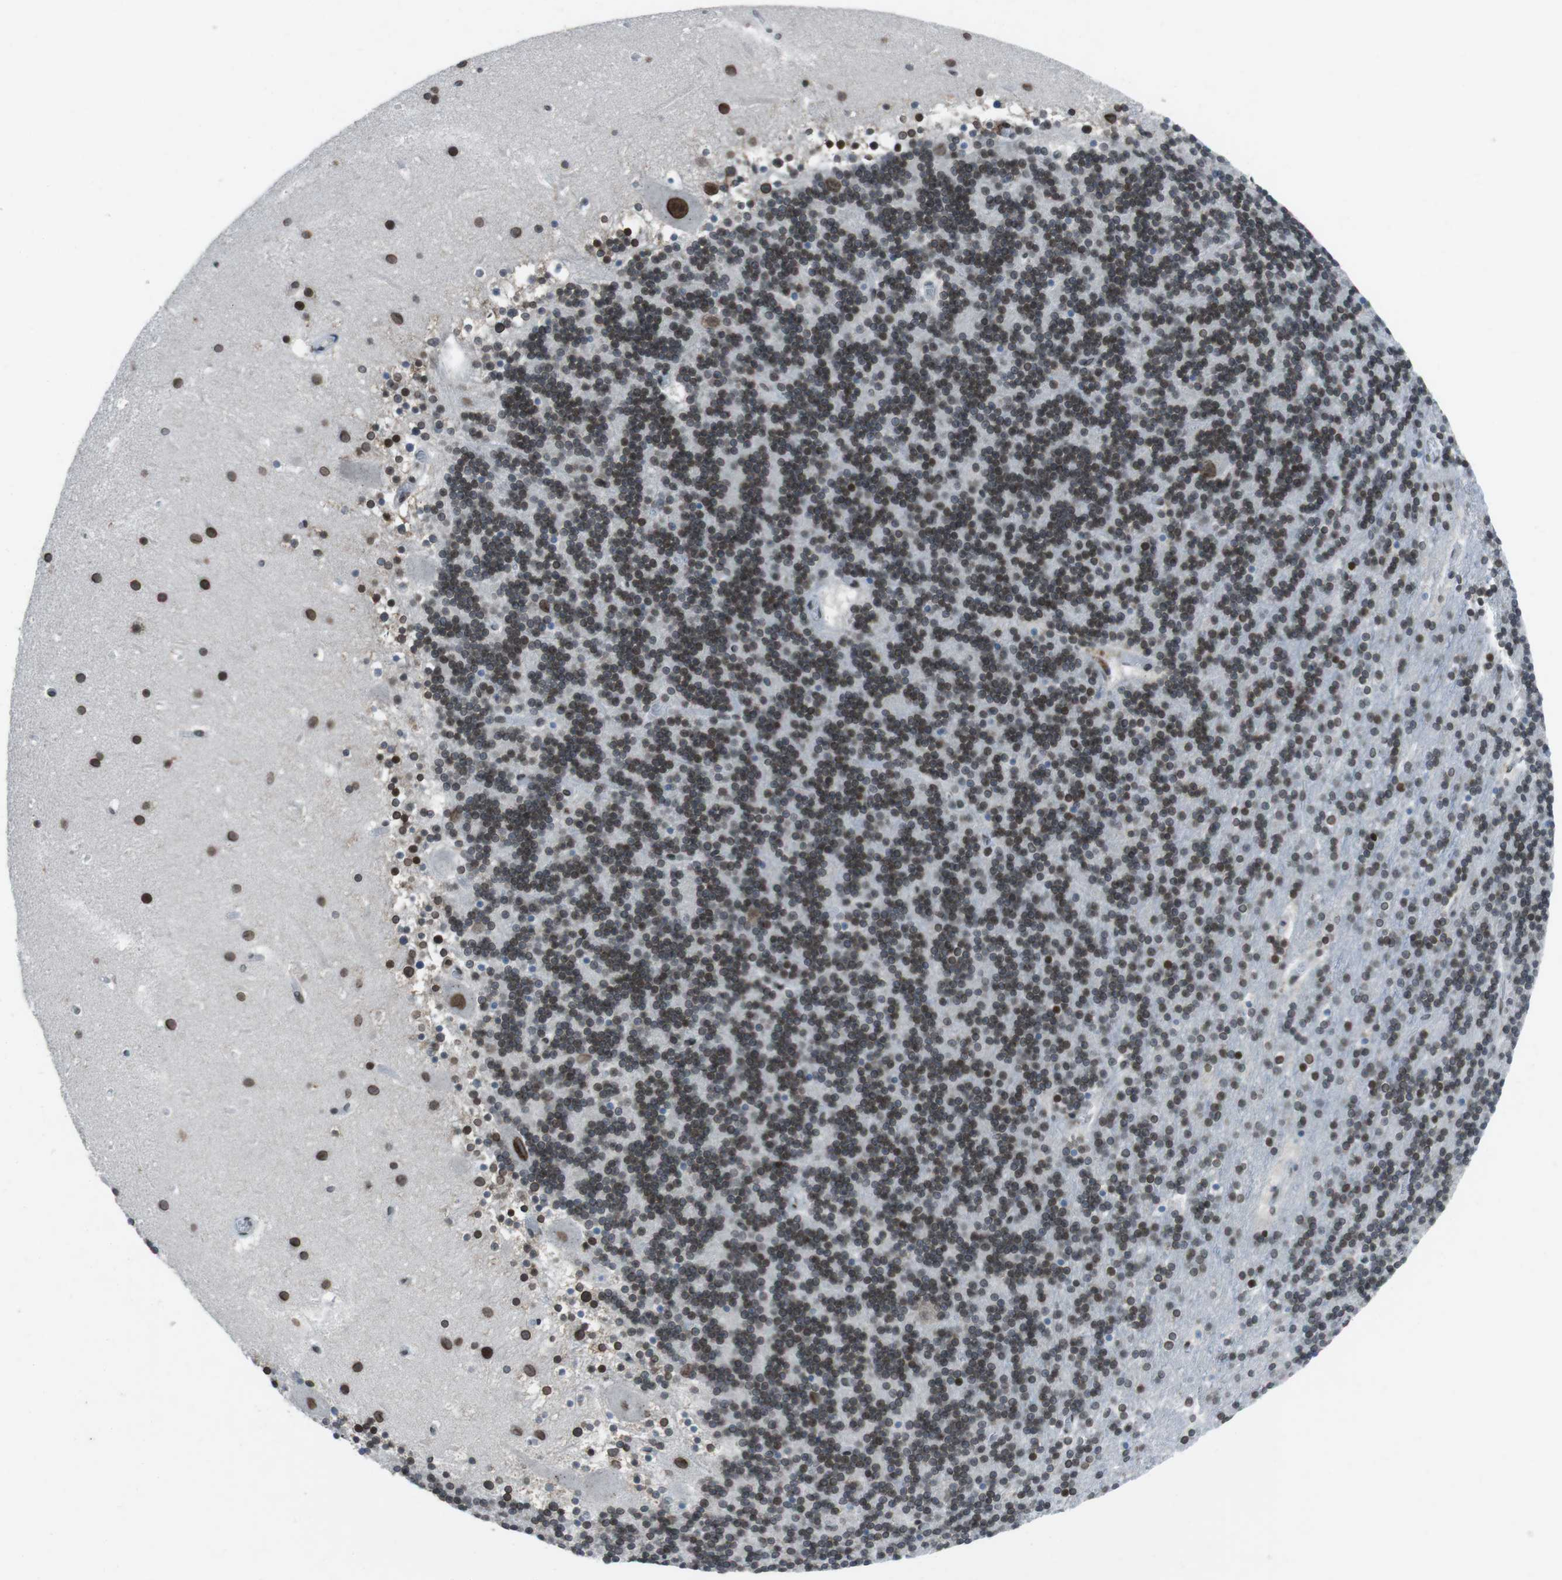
{"staining": {"intensity": "moderate", "quantity": ">75%", "location": "nuclear"}, "tissue": "cerebellum", "cell_type": "Cells in granular layer", "image_type": "normal", "snomed": [{"axis": "morphology", "description": "Normal tissue, NOS"}, {"axis": "topography", "description": "Cerebellum"}], "caption": "Protein analysis of benign cerebellum shows moderate nuclear expression in approximately >75% of cells in granular layer.", "gene": "MAD1L1", "patient": {"sex": "male", "age": 45}}